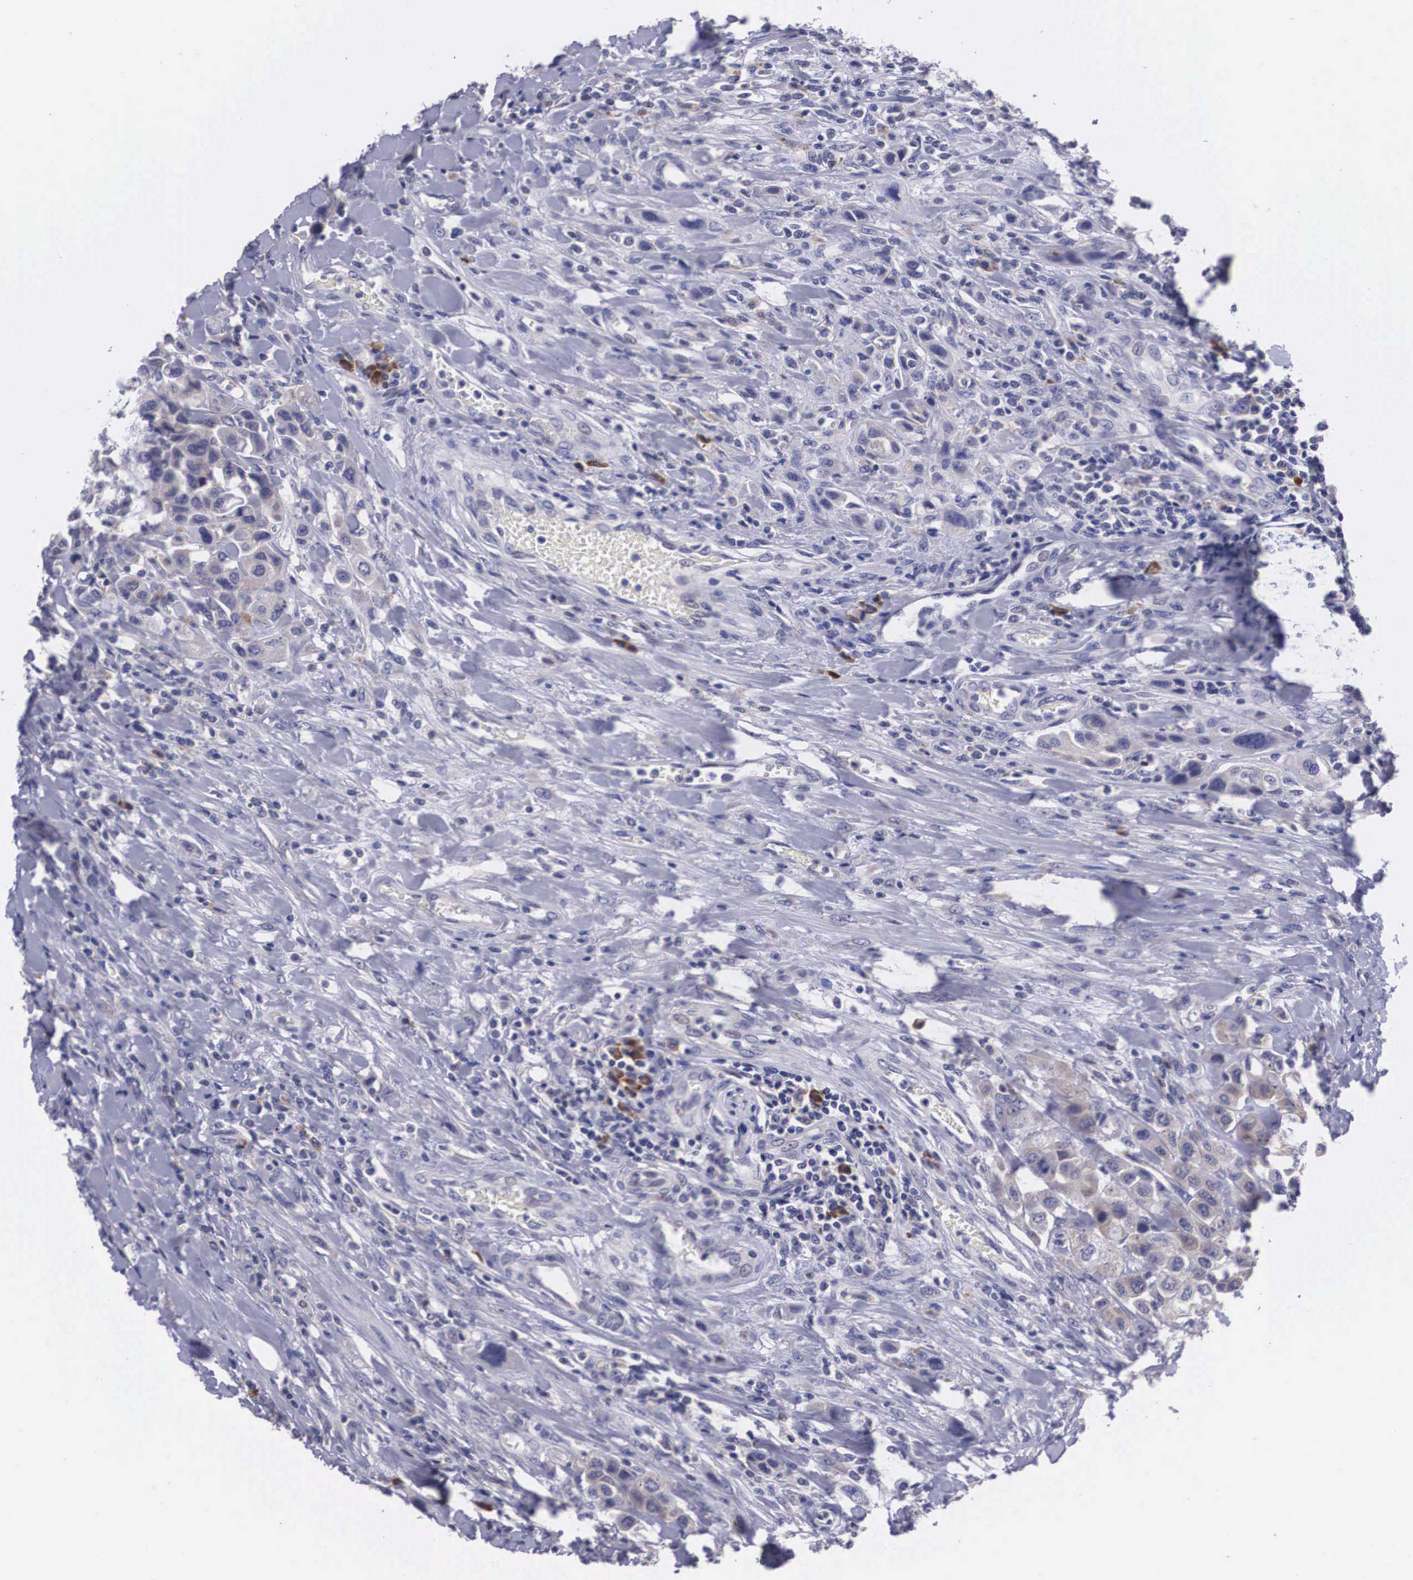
{"staining": {"intensity": "weak", "quantity": "<25%", "location": "cytoplasmic/membranous"}, "tissue": "urothelial cancer", "cell_type": "Tumor cells", "image_type": "cancer", "snomed": [{"axis": "morphology", "description": "Urothelial carcinoma, High grade"}, {"axis": "topography", "description": "Urinary bladder"}], "caption": "Tumor cells are negative for protein expression in human urothelial cancer.", "gene": "CRELD2", "patient": {"sex": "male", "age": 50}}